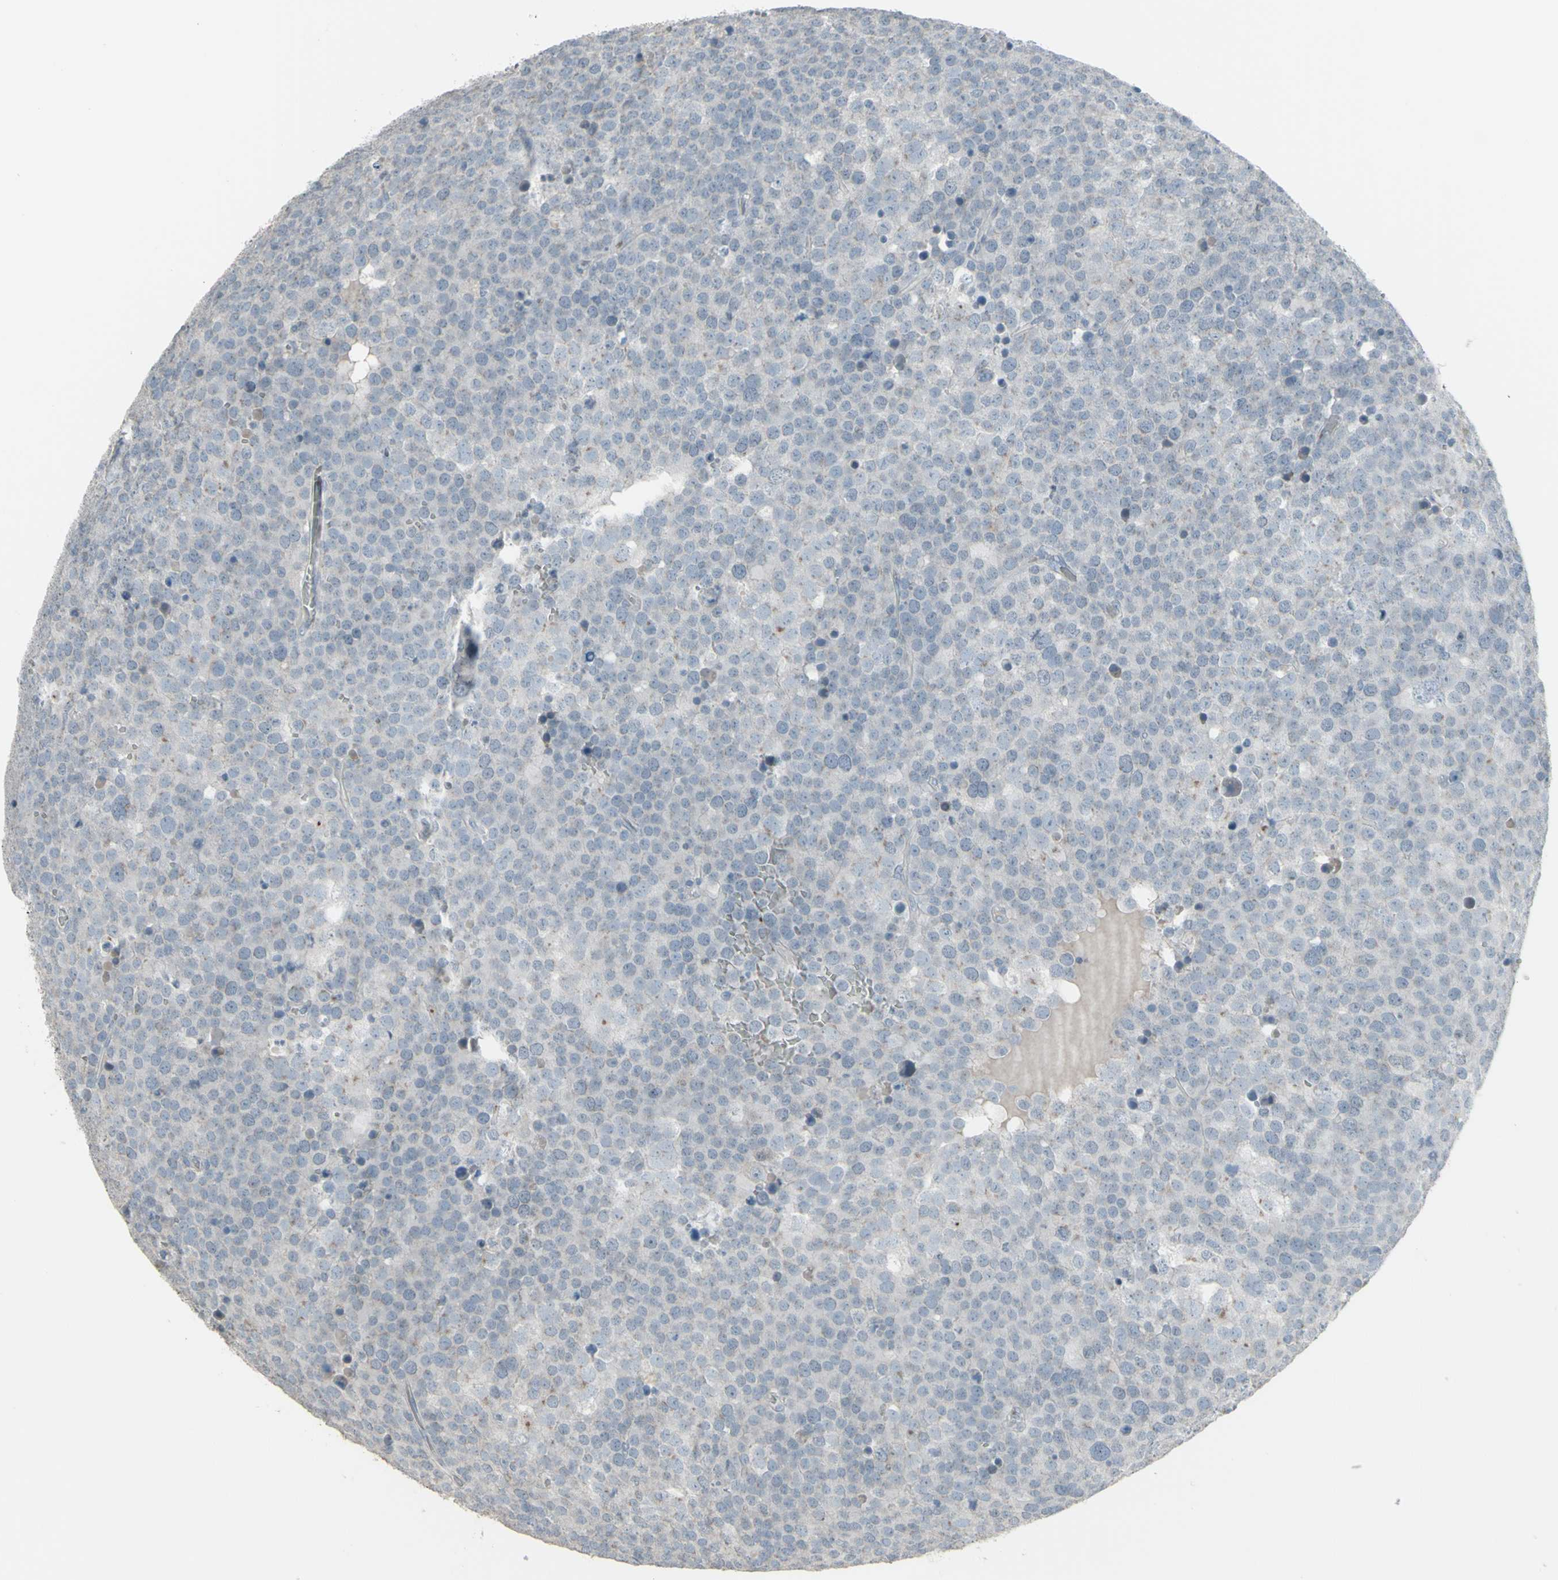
{"staining": {"intensity": "negative", "quantity": "none", "location": "none"}, "tissue": "testis cancer", "cell_type": "Tumor cells", "image_type": "cancer", "snomed": [{"axis": "morphology", "description": "Seminoma, NOS"}, {"axis": "topography", "description": "Testis"}], "caption": "An immunohistochemistry (IHC) photomicrograph of seminoma (testis) is shown. There is no staining in tumor cells of seminoma (testis).", "gene": "CD79B", "patient": {"sex": "male", "age": 71}}